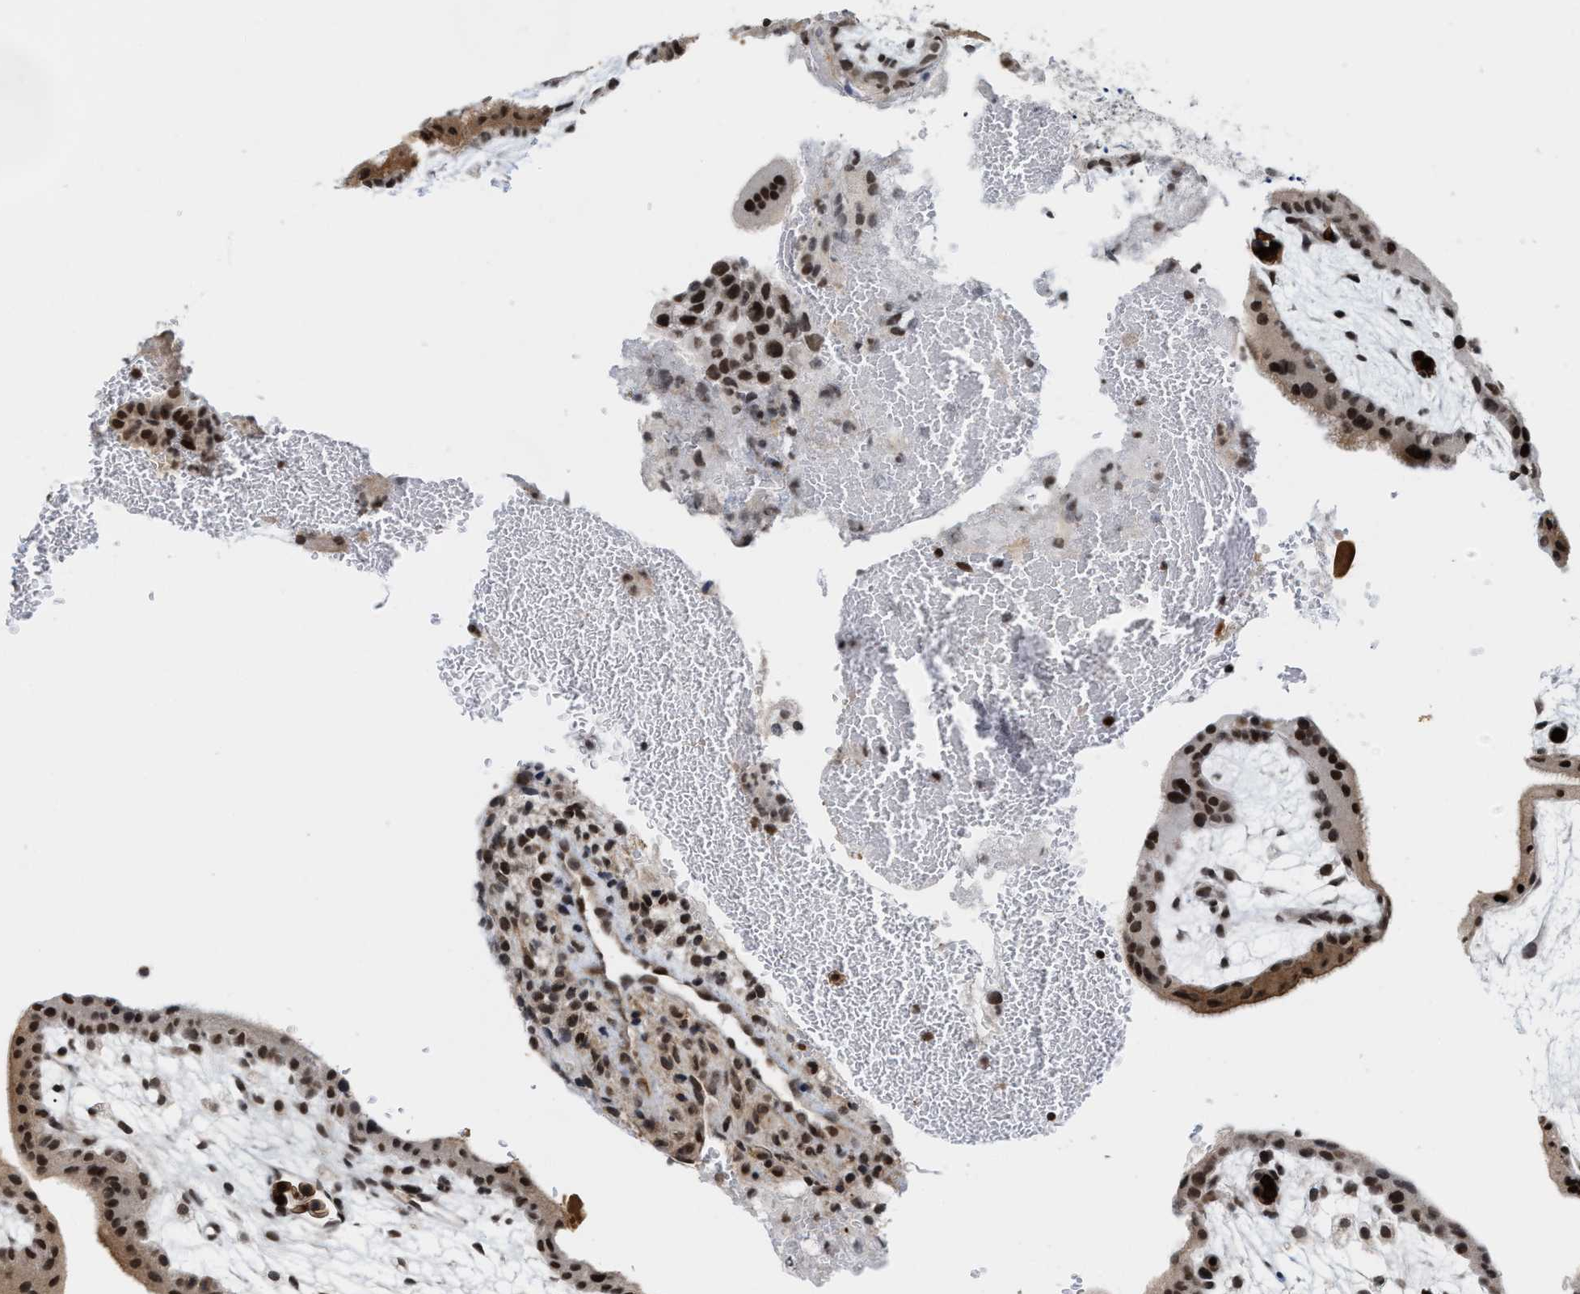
{"staining": {"intensity": "strong", "quantity": ">75%", "location": "cytoplasmic/membranous,nuclear"}, "tissue": "placenta", "cell_type": "Decidual cells", "image_type": "normal", "snomed": [{"axis": "morphology", "description": "Normal tissue, NOS"}, {"axis": "topography", "description": "Placenta"}], "caption": "Placenta stained with a brown dye displays strong cytoplasmic/membranous,nuclear positive positivity in about >75% of decidual cells.", "gene": "ANKRD6", "patient": {"sex": "female", "age": 35}}